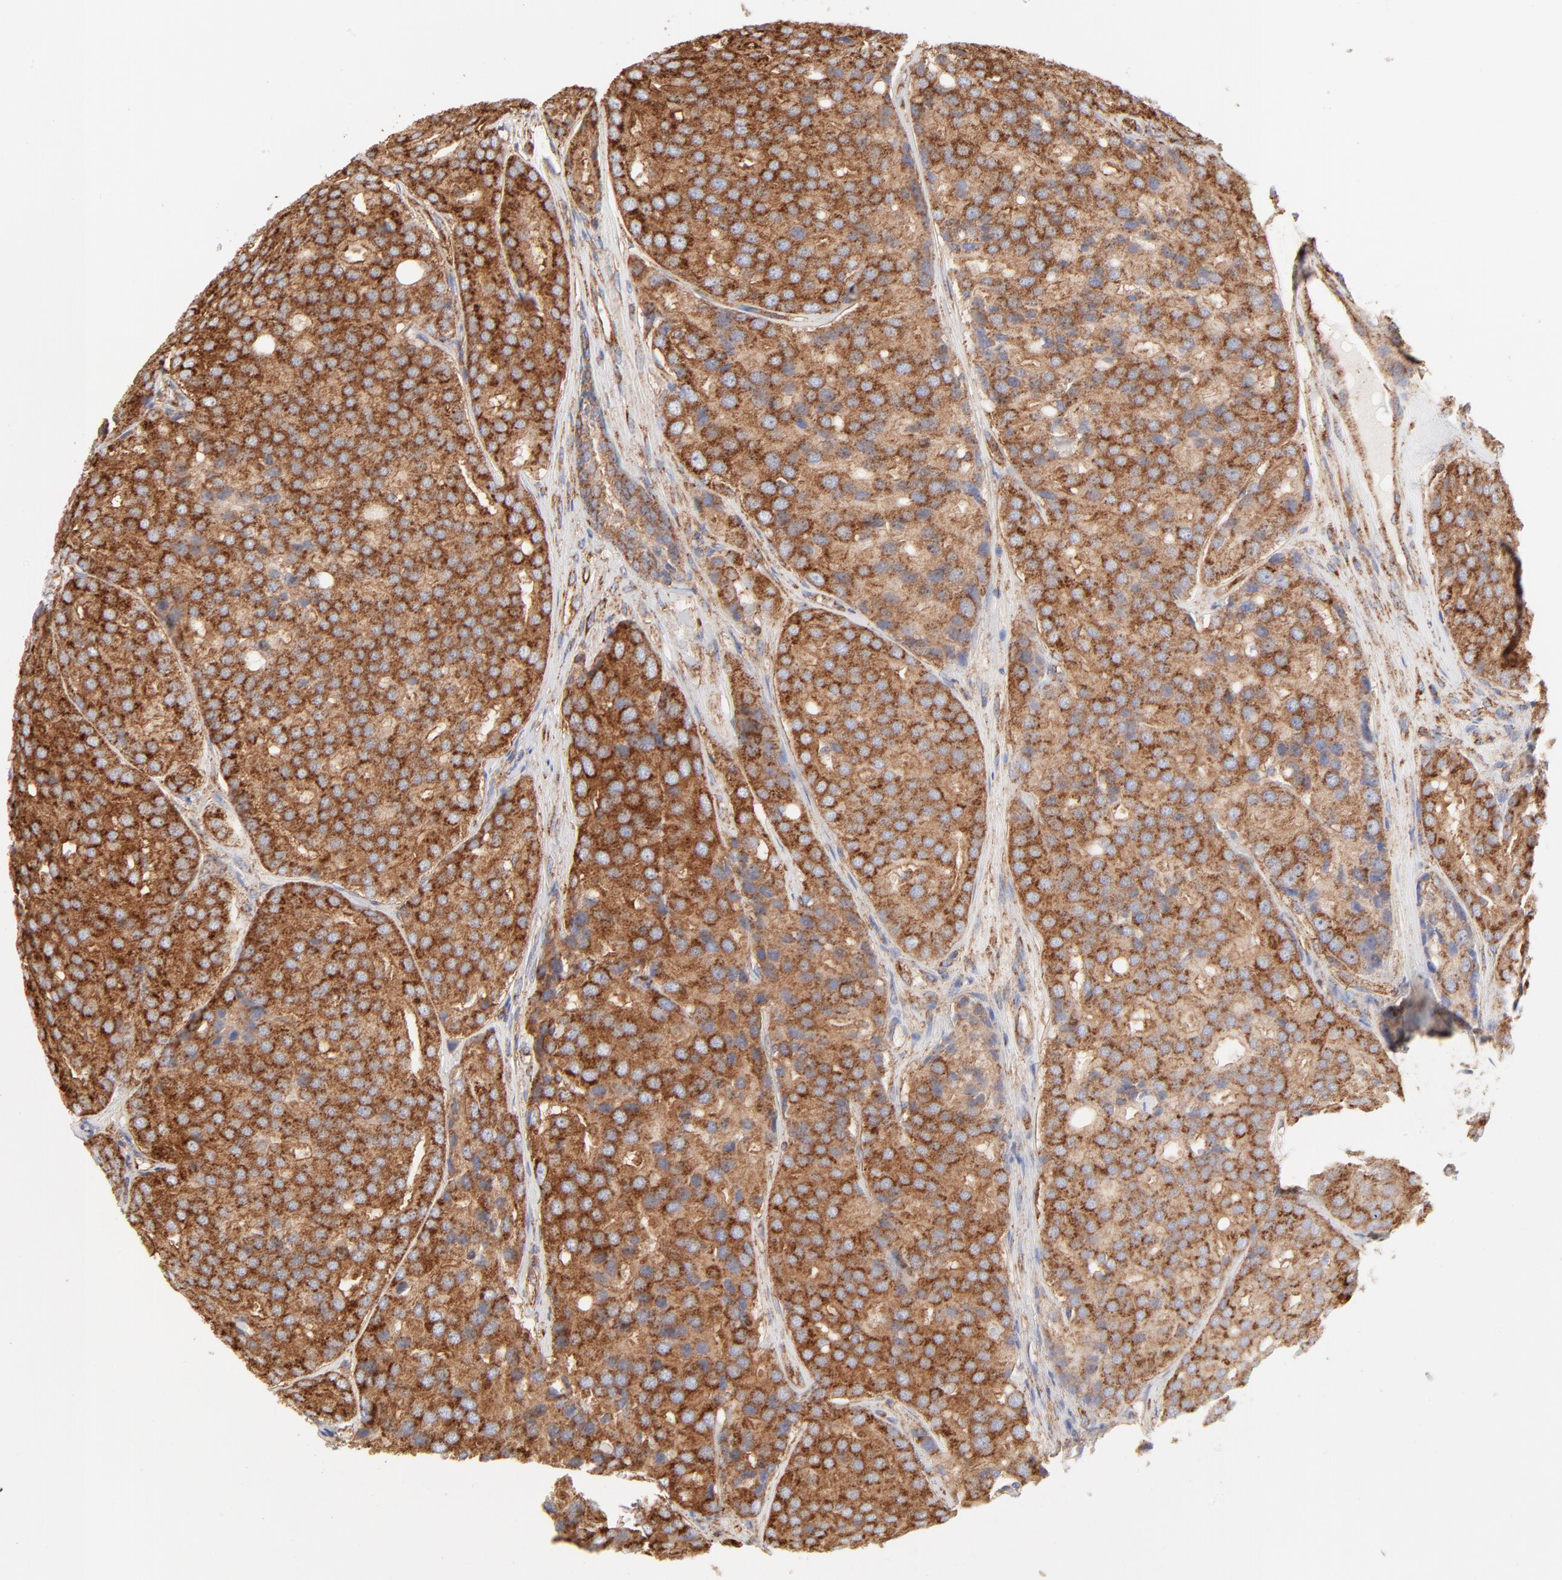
{"staining": {"intensity": "strong", "quantity": ">75%", "location": "cytoplasmic/membranous"}, "tissue": "prostate cancer", "cell_type": "Tumor cells", "image_type": "cancer", "snomed": [{"axis": "morphology", "description": "Adenocarcinoma, High grade"}, {"axis": "topography", "description": "Prostate"}], "caption": "A brown stain highlights strong cytoplasmic/membranous staining of a protein in prostate high-grade adenocarcinoma tumor cells.", "gene": "CLTB", "patient": {"sex": "male", "age": 64}}